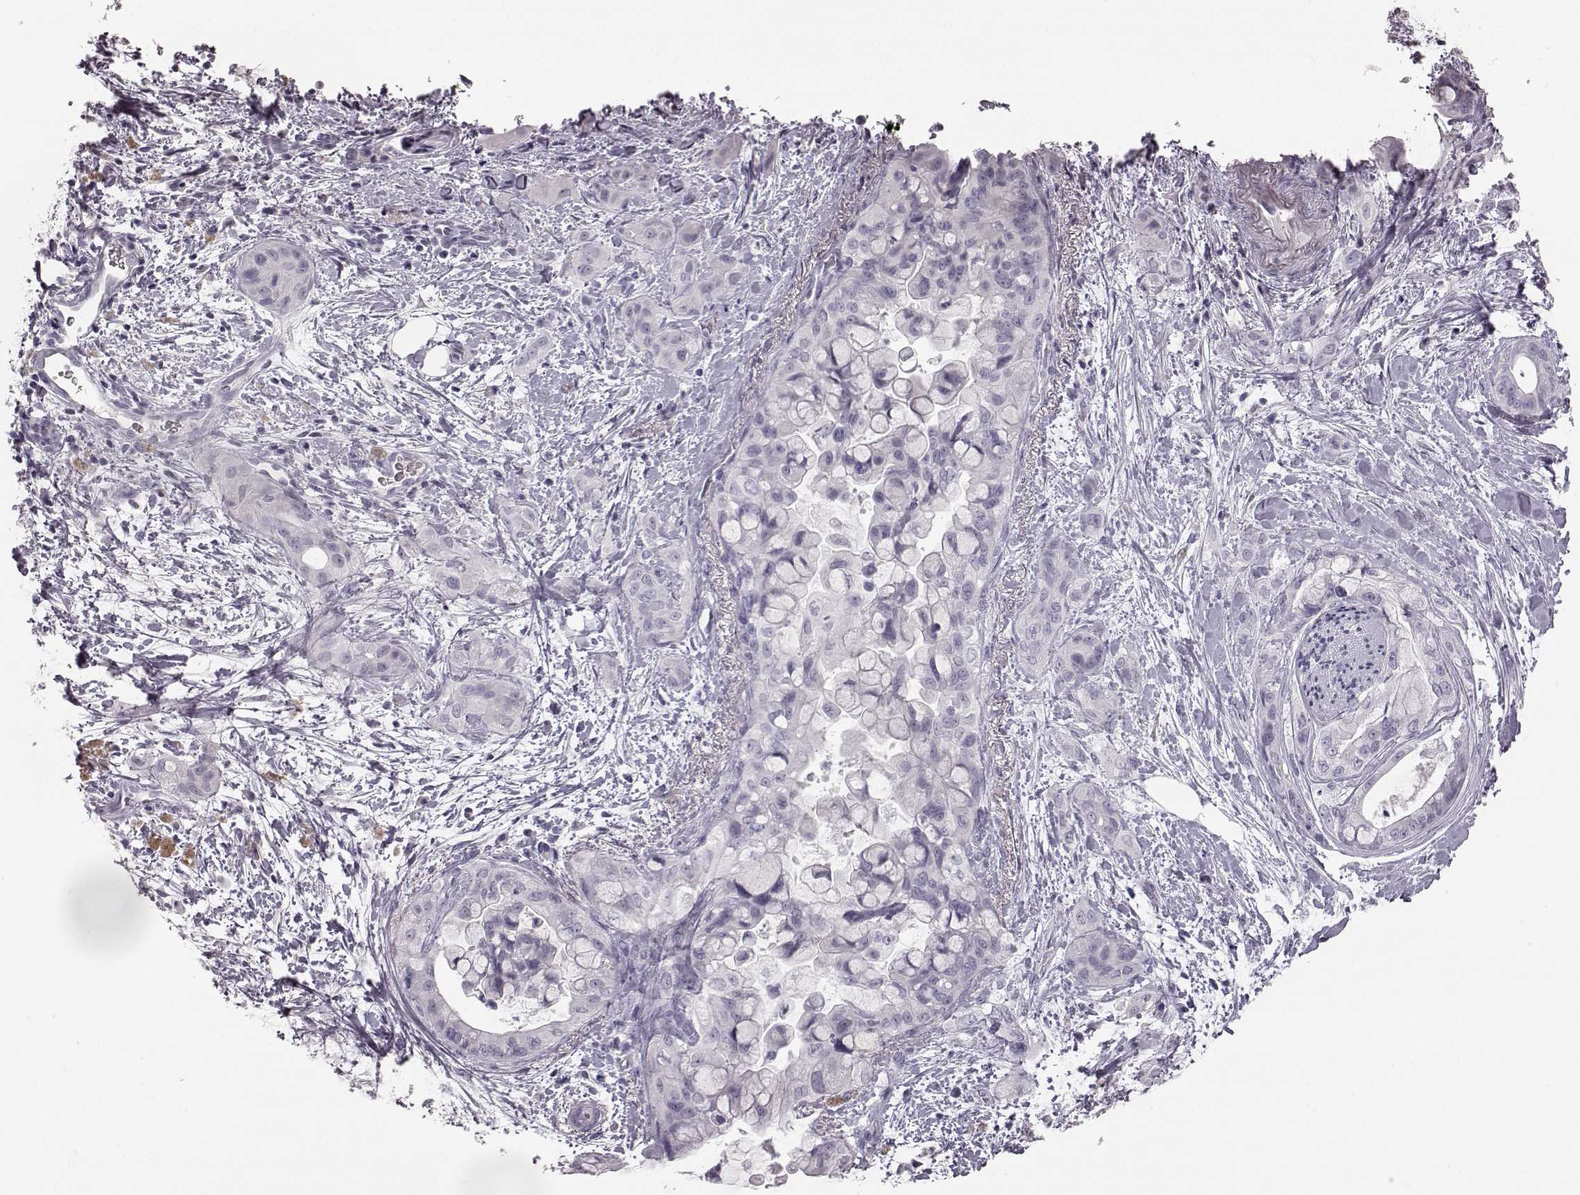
{"staining": {"intensity": "negative", "quantity": "none", "location": "none"}, "tissue": "pancreatic cancer", "cell_type": "Tumor cells", "image_type": "cancer", "snomed": [{"axis": "morphology", "description": "Adenocarcinoma, NOS"}, {"axis": "topography", "description": "Pancreas"}], "caption": "Tumor cells are negative for brown protein staining in pancreatic cancer (adenocarcinoma).", "gene": "ZNF433", "patient": {"sex": "male", "age": 71}}